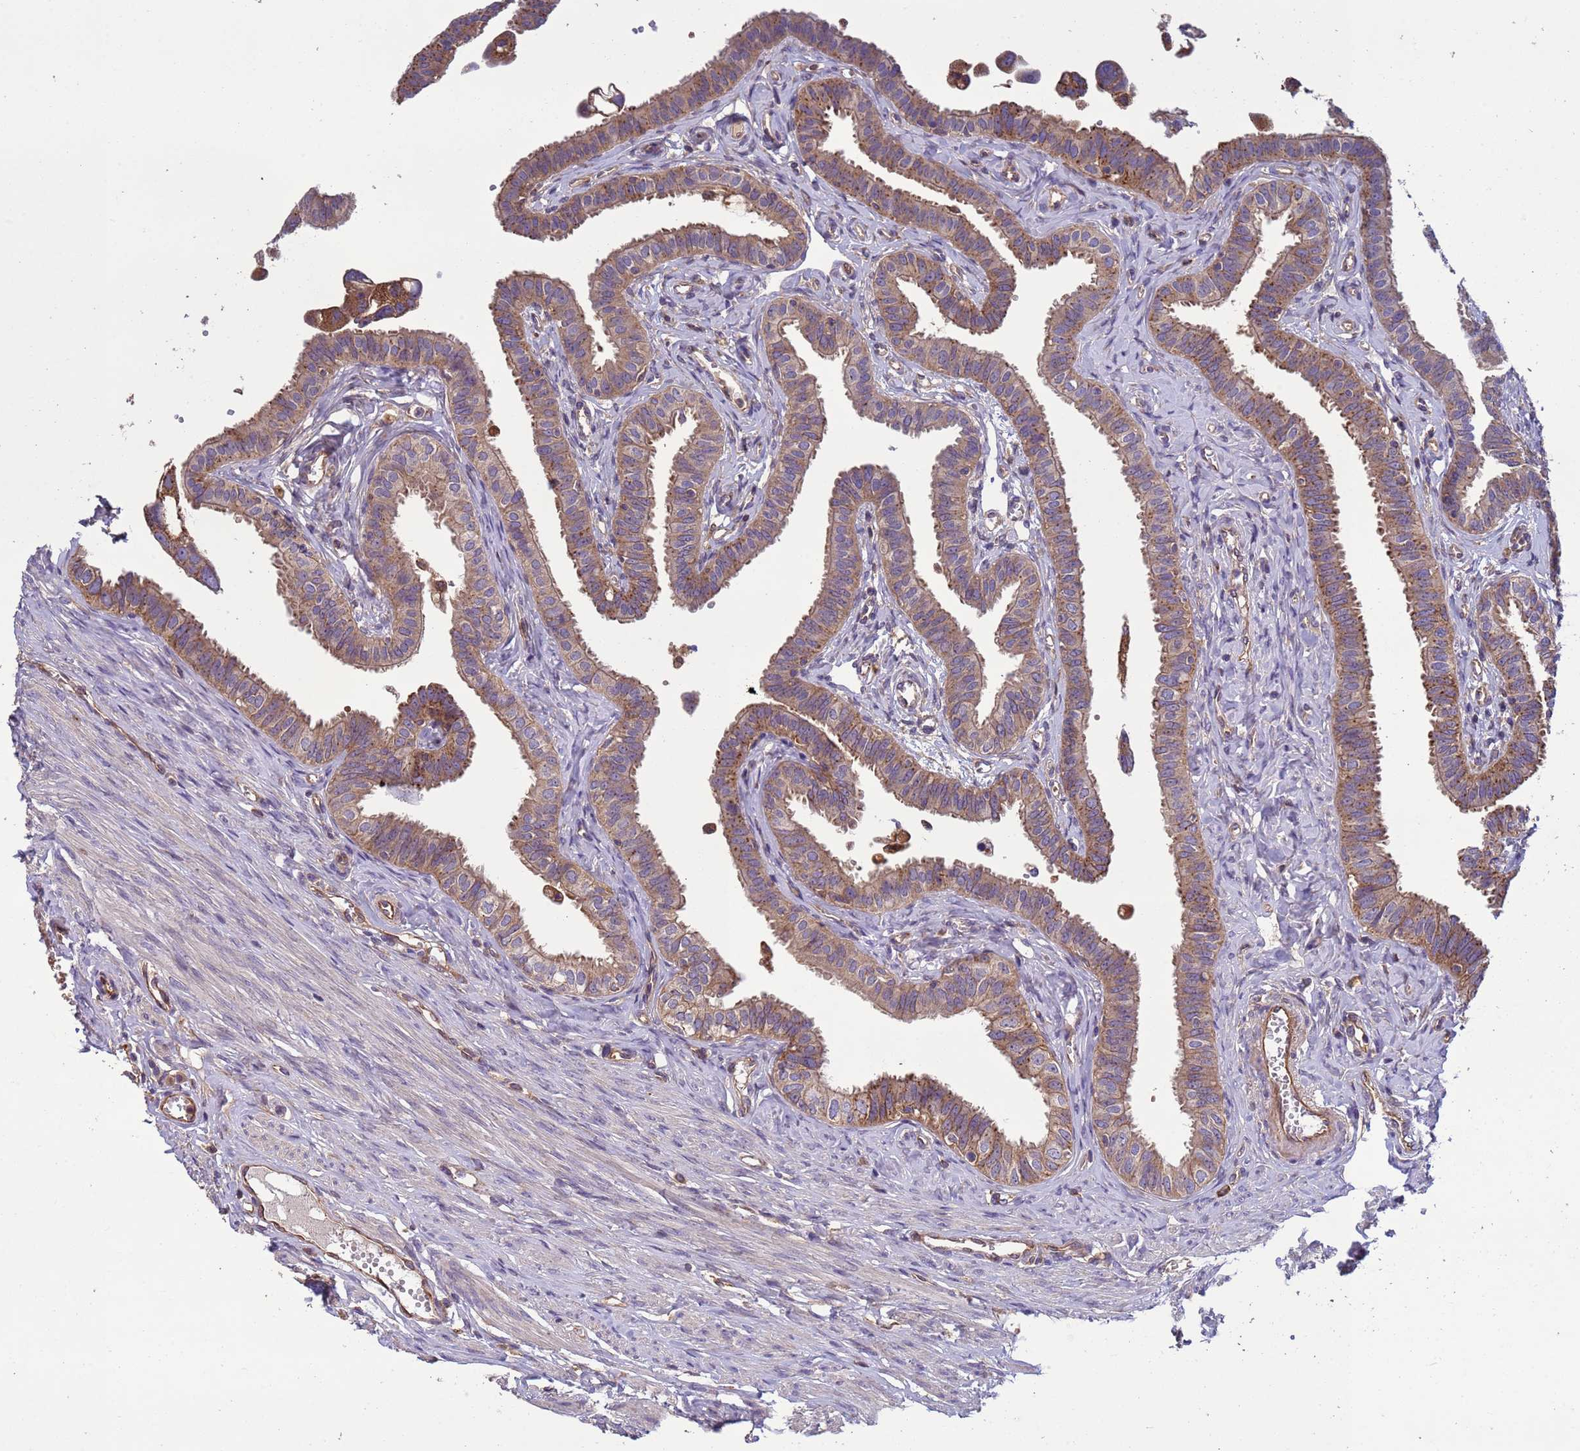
{"staining": {"intensity": "moderate", "quantity": ">75%", "location": "cytoplasmic/membranous"}, "tissue": "fallopian tube", "cell_type": "Glandular cells", "image_type": "normal", "snomed": [{"axis": "morphology", "description": "Normal tissue, NOS"}, {"axis": "morphology", "description": "Carcinoma, NOS"}, {"axis": "topography", "description": "Fallopian tube"}, {"axis": "topography", "description": "Ovary"}], "caption": "Immunohistochemical staining of benign fallopian tube reveals moderate cytoplasmic/membranous protein staining in about >75% of glandular cells. (DAB (3,3'-diaminobenzidine) IHC with brightfield microscopy, high magnification).", "gene": "RAB10", "patient": {"sex": "female", "age": 59}}